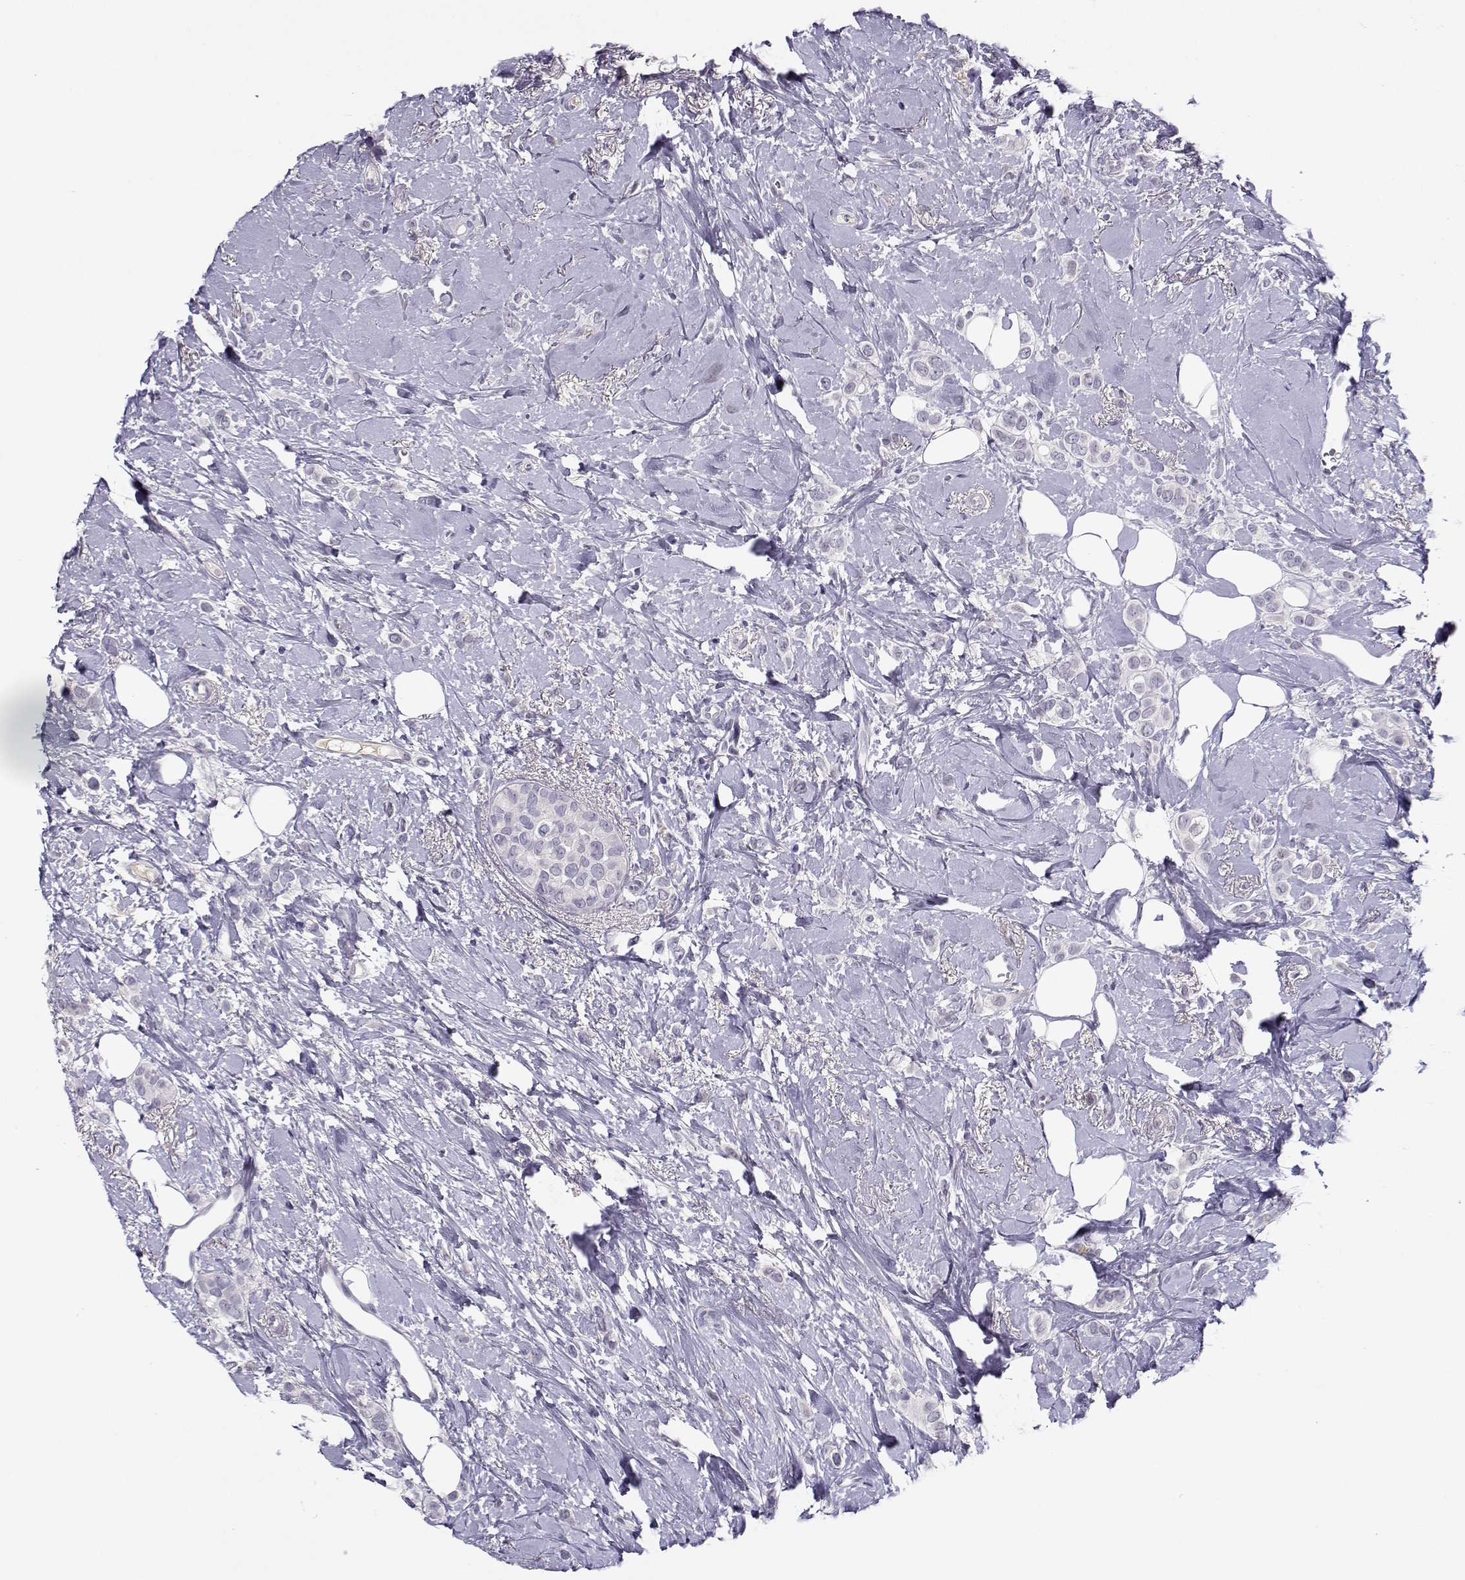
{"staining": {"intensity": "negative", "quantity": "none", "location": "none"}, "tissue": "breast cancer", "cell_type": "Tumor cells", "image_type": "cancer", "snomed": [{"axis": "morphology", "description": "Lobular carcinoma"}, {"axis": "topography", "description": "Breast"}], "caption": "A high-resolution histopathology image shows immunohistochemistry staining of lobular carcinoma (breast), which demonstrates no significant staining in tumor cells.", "gene": "CFAP77", "patient": {"sex": "female", "age": 66}}